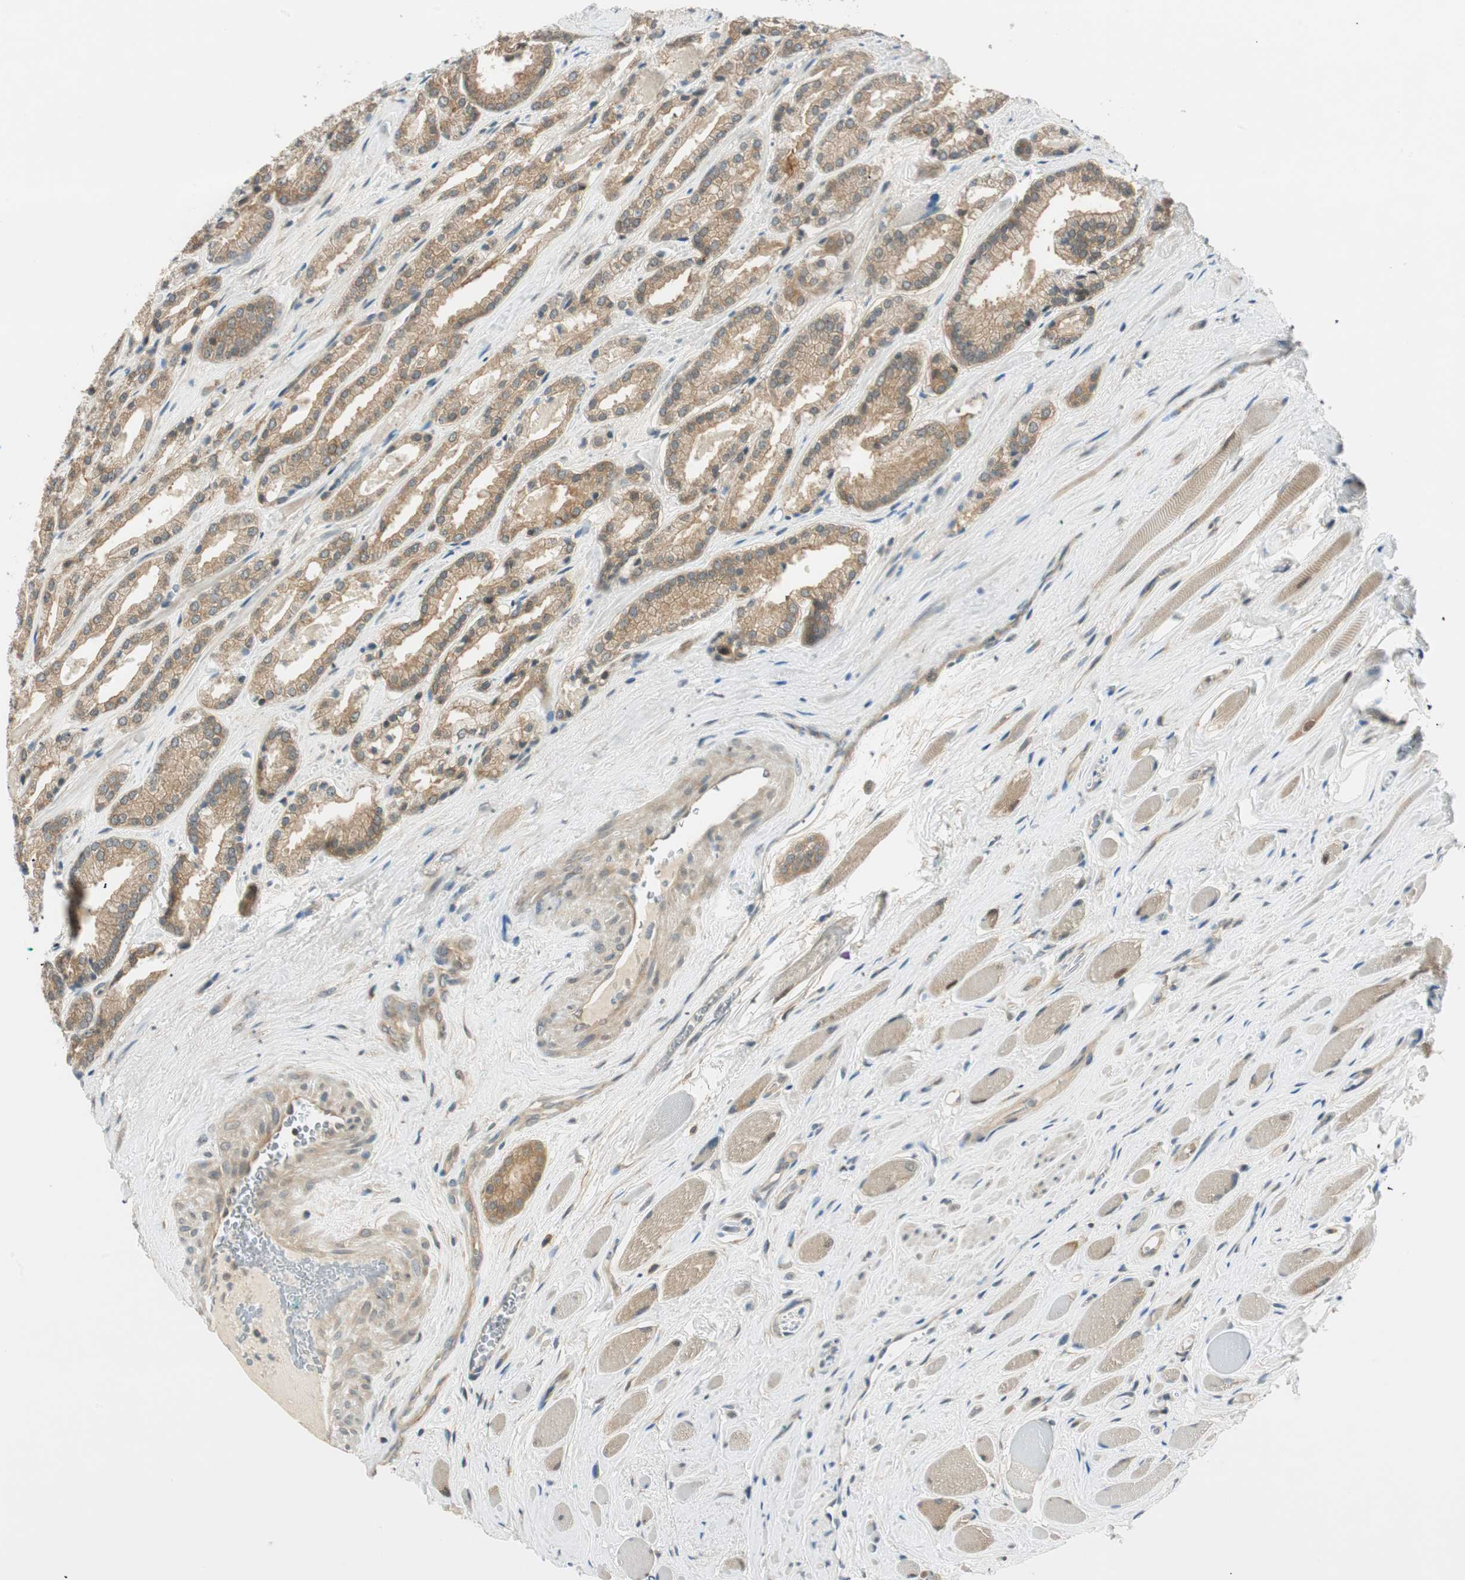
{"staining": {"intensity": "moderate", "quantity": ">75%", "location": "cytoplasmic/membranous"}, "tissue": "prostate cancer", "cell_type": "Tumor cells", "image_type": "cancer", "snomed": [{"axis": "morphology", "description": "Adenocarcinoma, Low grade"}, {"axis": "topography", "description": "Prostate"}], "caption": "Prostate adenocarcinoma (low-grade) was stained to show a protein in brown. There is medium levels of moderate cytoplasmic/membranous expression in approximately >75% of tumor cells.", "gene": "PSMD8", "patient": {"sex": "male", "age": 59}}